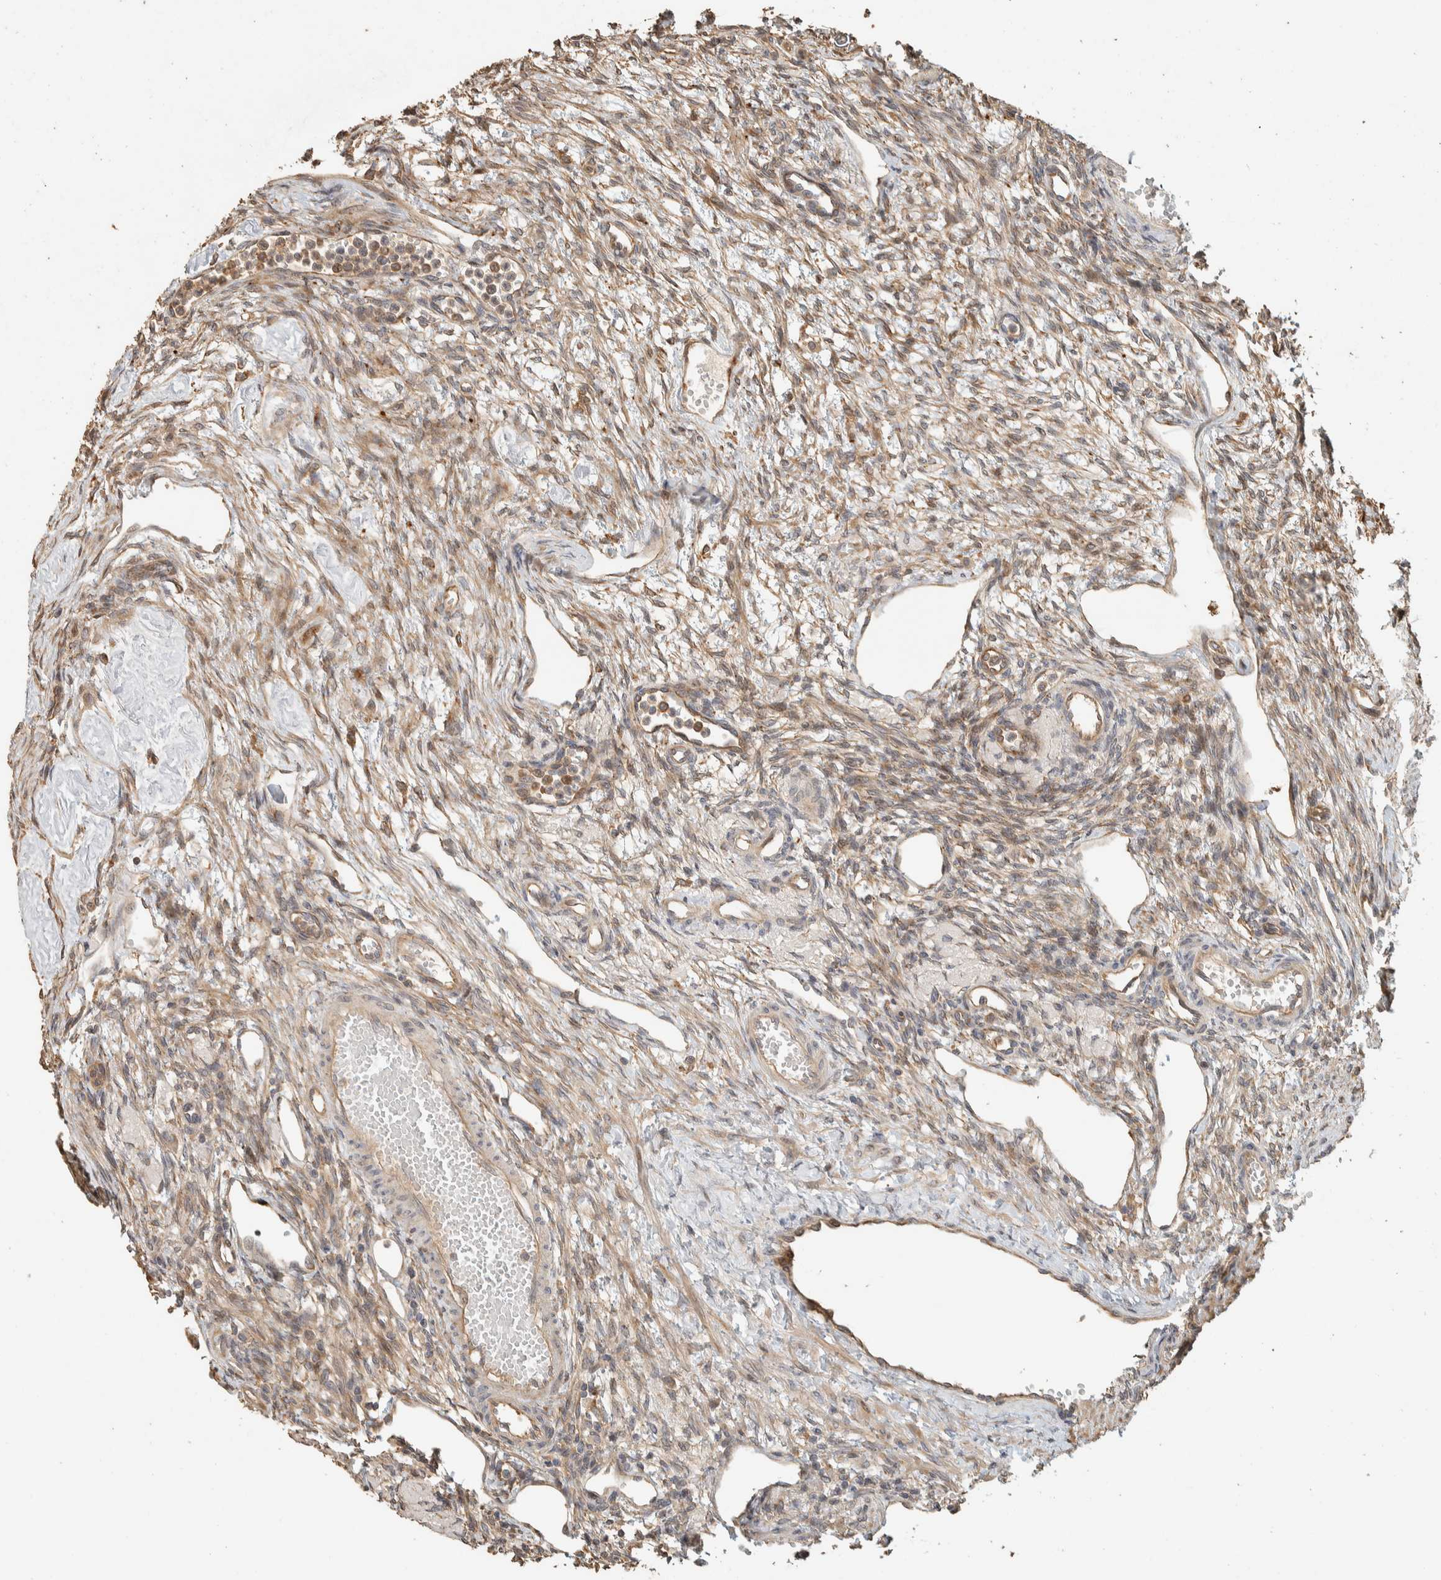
{"staining": {"intensity": "weak", "quantity": "25%-75%", "location": "cytoplasmic/membranous"}, "tissue": "ovary", "cell_type": "Ovarian stroma cells", "image_type": "normal", "snomed": [{"axis": "morphology", "description": "Normal tissue, NOS"}, {"axis": "topography", "description": "Ovary"}], "caption": "Immunohistochemical staining of normal ovary reveals low levels of weak cytoplasmic/membranous staining in about 25%-75% of ovarian stroma cells.", "gene": "EXOC7", "patient": {"sex": "female", "age": 33}}